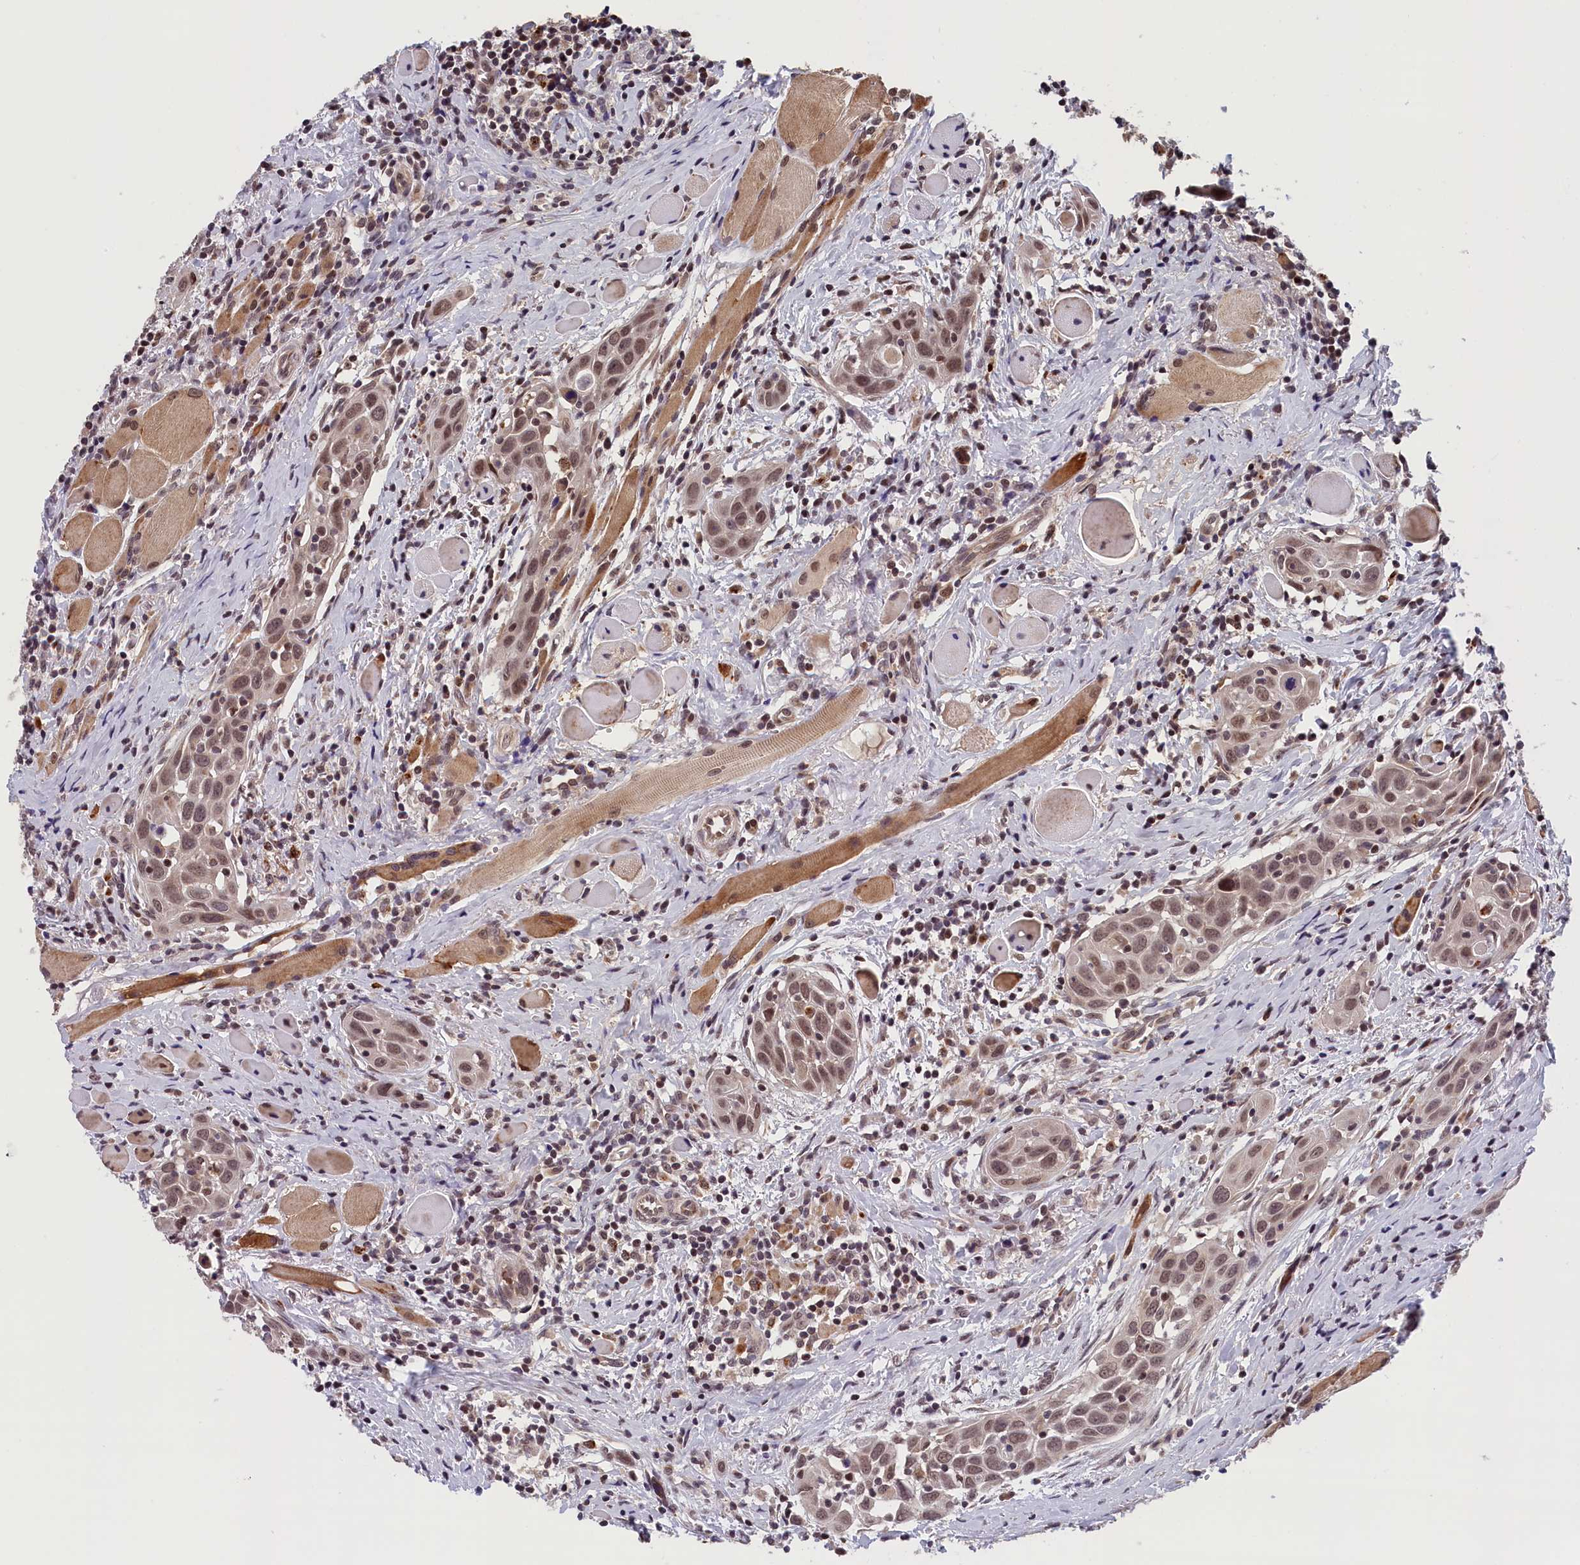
{"staining": {"intensity": "moderate", "quantity": ">75%", "location": "nuclear"}, "tissue": "head and neck cancer", "cell_type": "Tumor cells", "image_type": "cancer", "snomed": [{"axis": "morphology", "description": "Squamous cell carcinoma, NOS"}, {"axis": "topography", "description": "Oral tissue"}, {"axis": "topography", "description": "Head-Neck"}], "caption": "Immunohistochemistry image of head and neck cancer (squamous cell carcinoma) stained for a protein (brown), which reveals medium levels of moderate nuclear staining in approximately >75% of tumor cells.", "gene": "KCNK6", "patient": {"sex": "female", "age": 50}}